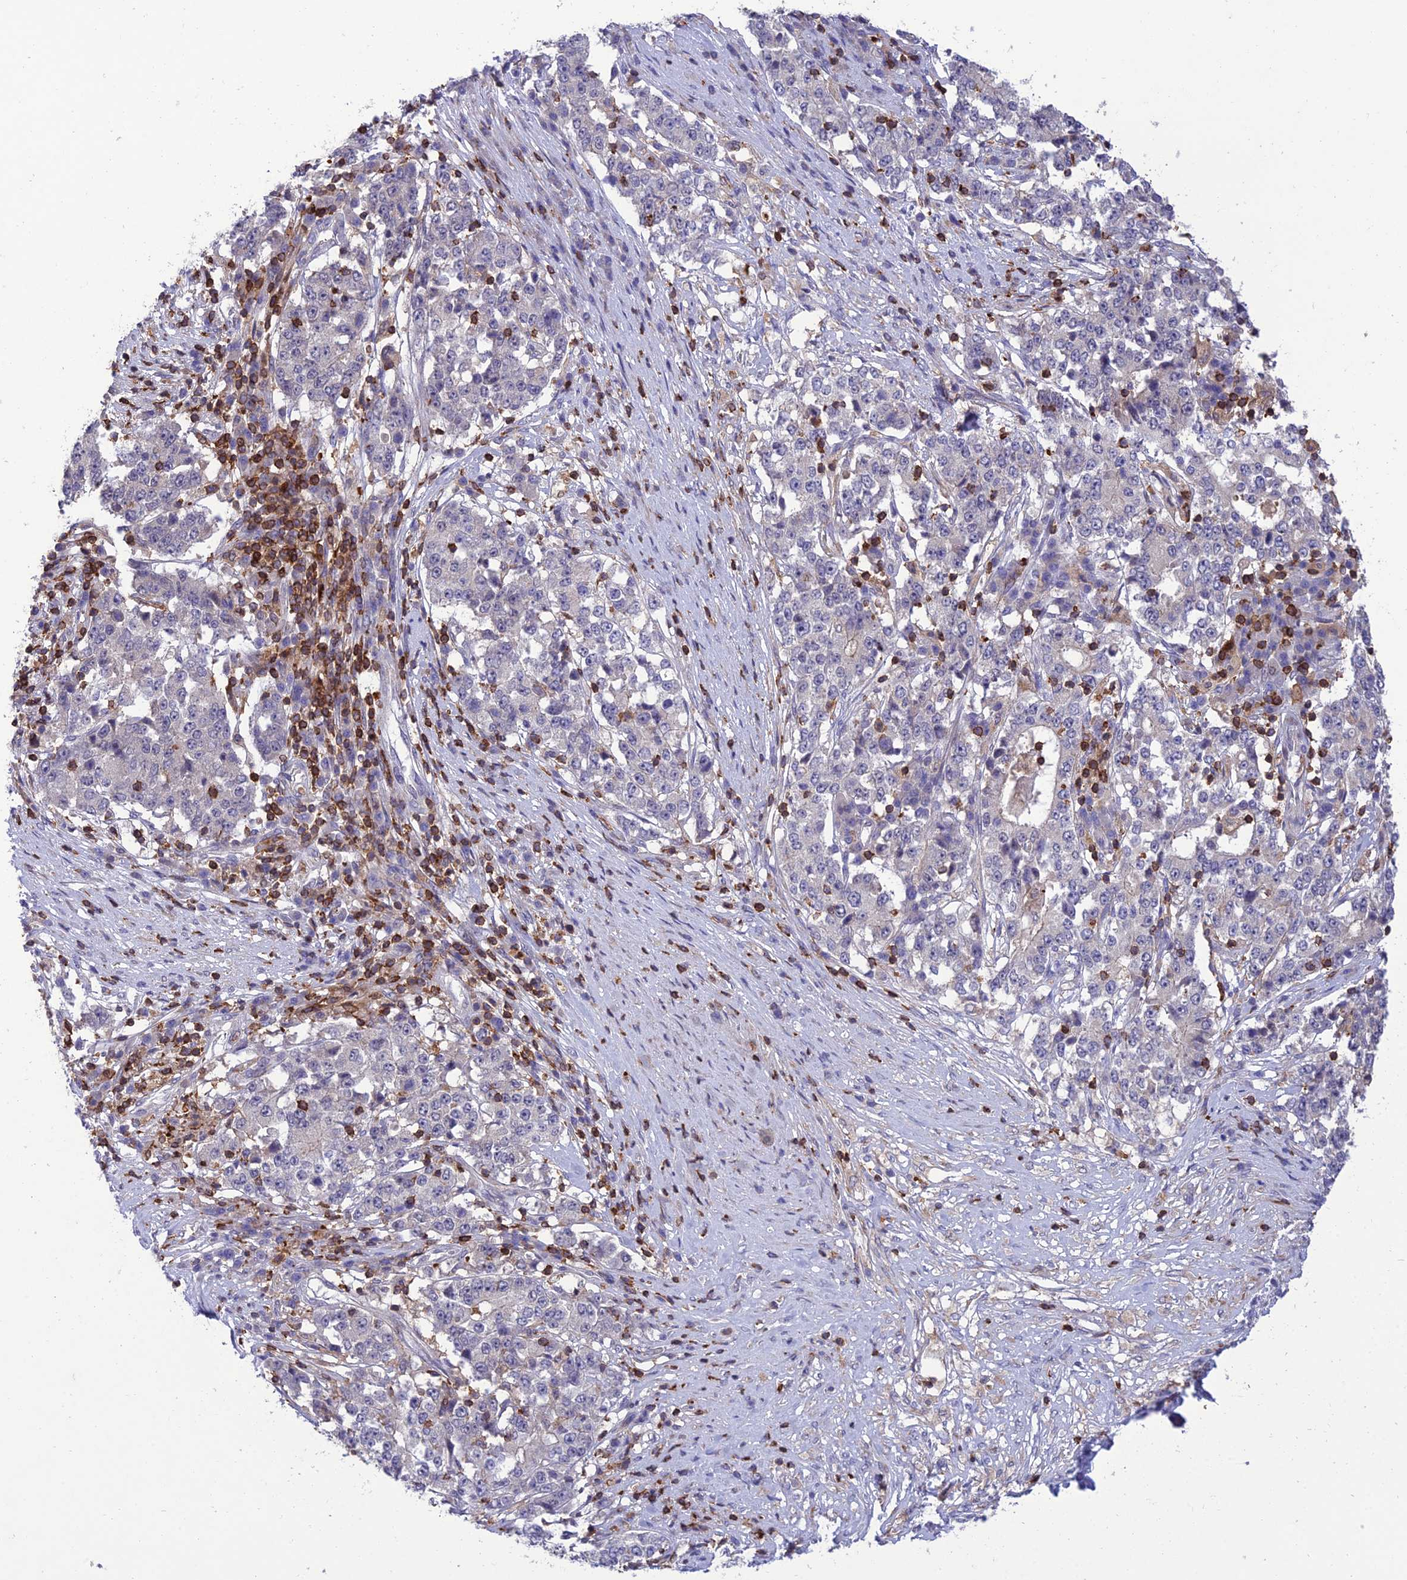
{"staining": {"intensity": "negative", "quantity": "none", "location": "none"}, "tissue": "stomach cancer", "cell_type": "Tumor cells", "image_type": "cancer", "snomed": [{"axis": "morphology", "description": "Adenocarcinoma, NOS"}, {"axis": "topography", "description": "Stomach"}], "caption": "A photomicrograph of human stomach cancer is negative for staining in tumor cells.", "gene": "FAM76A", "patient": {"sex": "male", "age": 59}}